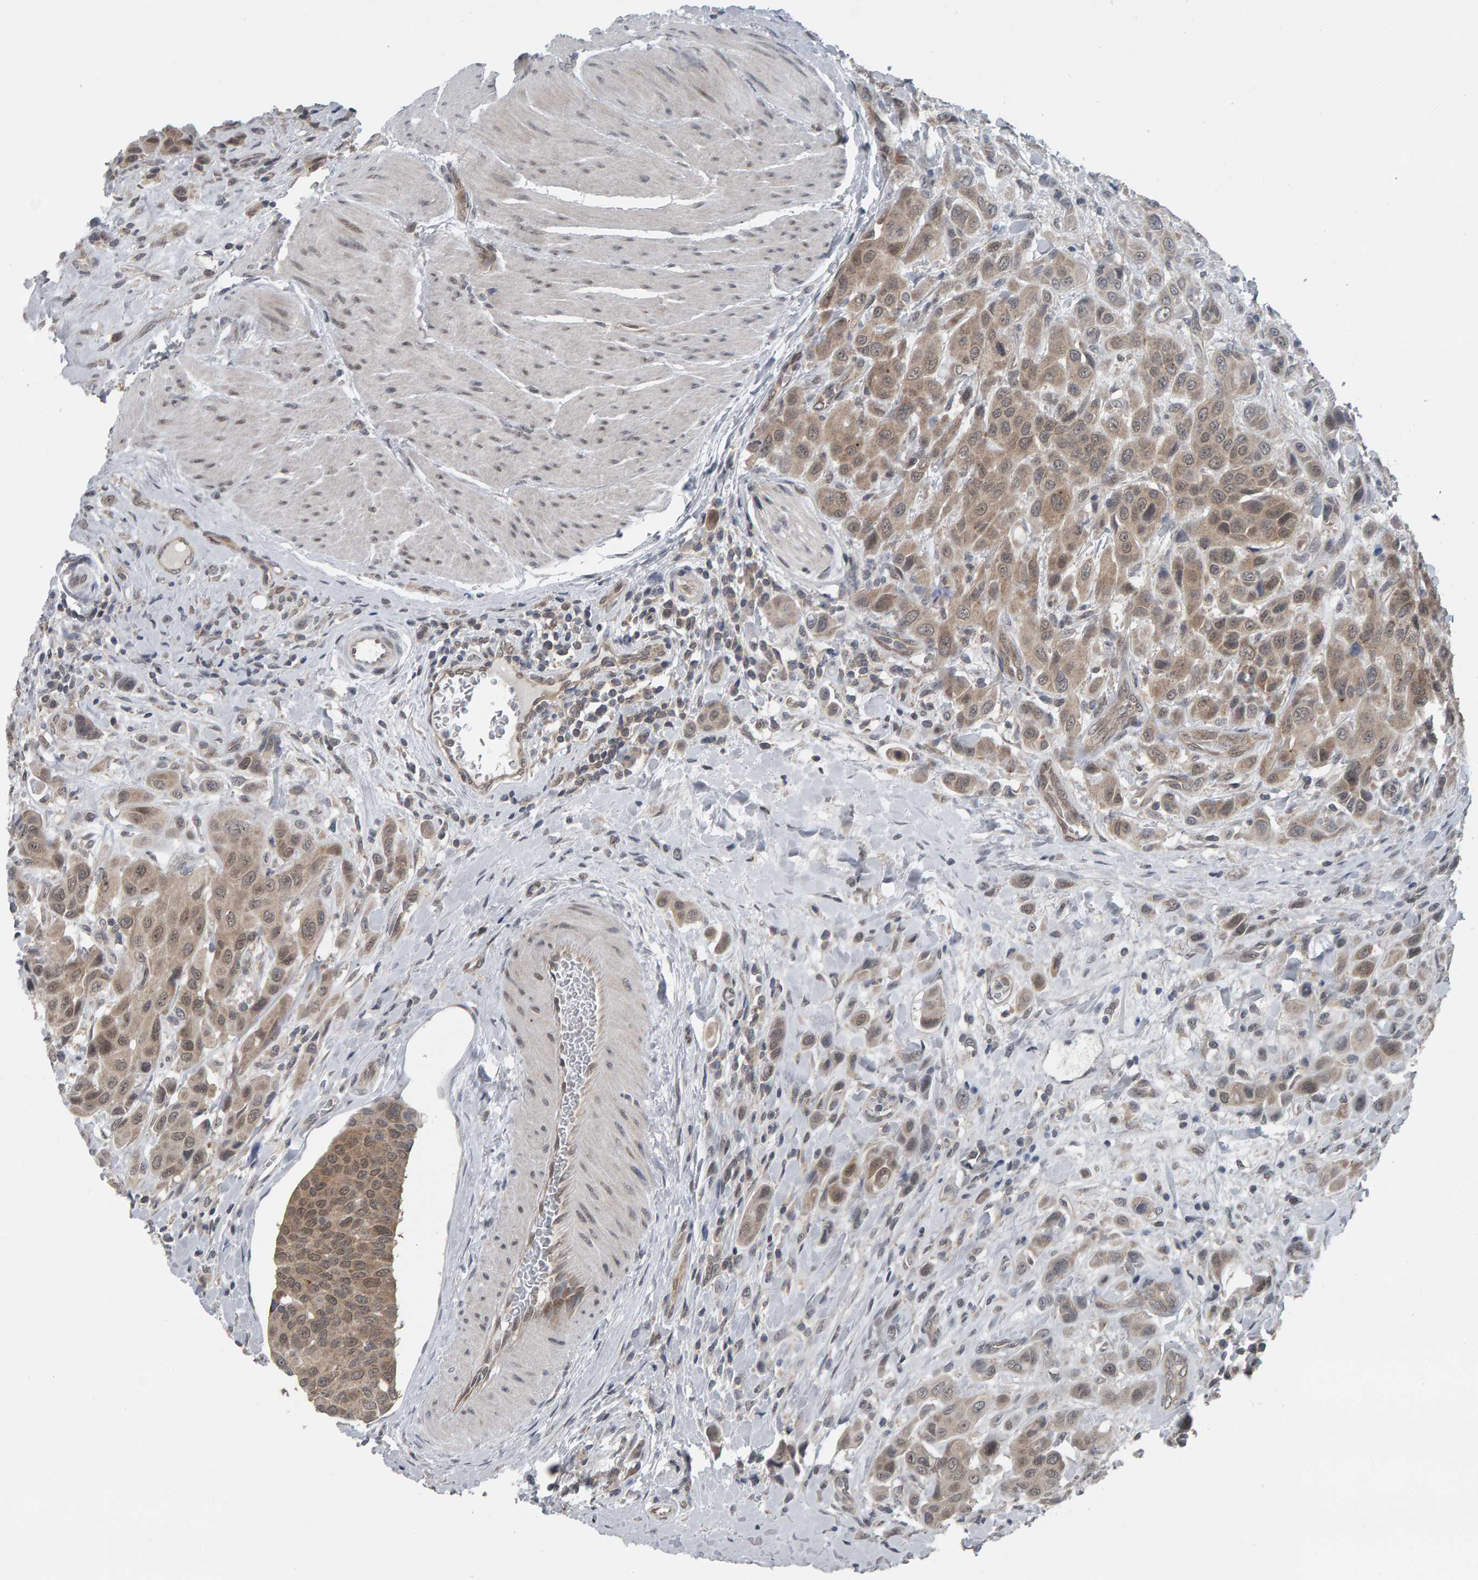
{"staining": {"intensity": "weak", "quantity": "25%-75%", "location": "cytoplasmic/membranous,nuclear"}, "tissue": "urothelial cancer", "cell_type": "Tumor cells", "image_type": "cancer", "snomed": [{"axis": "morphology", "description": "Urothelial carcinoma, High grade"}, {"axis": "topography", "description": "Urinary bladder"}], "caption": "Urothelial cancer stained with a protein marker shows weak staining in tumor cells.", "gene": "COASY", "patient": {"sex": "male", "age": 50}}